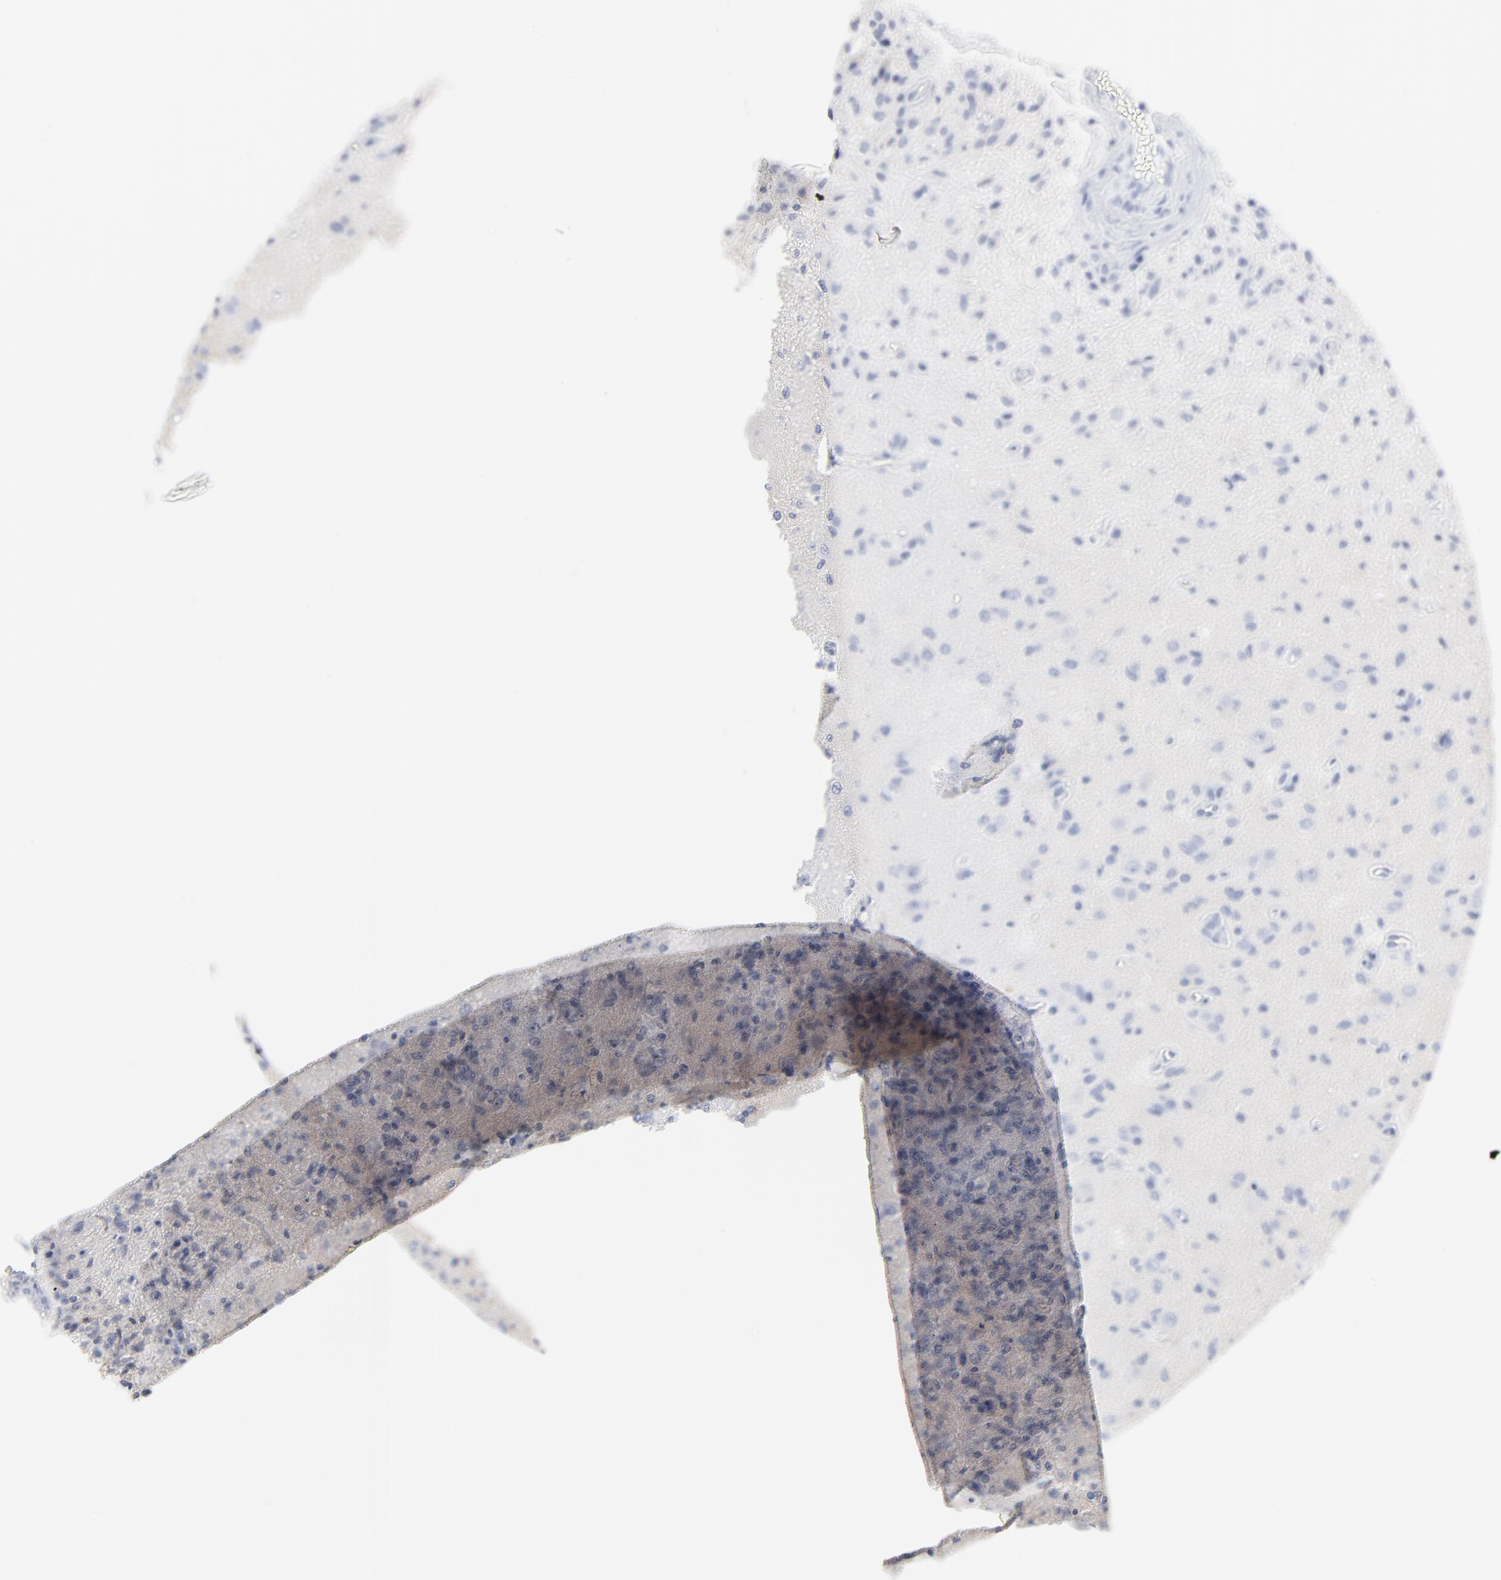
{"staining": {"intensity": "negative", "quantity": "none", "location": "none"}, "tissue": "glioma", "cell_type": "Tumor cells", "image_type": "cancer", "snomed": [{"axis": "morphology", "description": "Normal tissue, NOS"}, {"axis": "morphology", "description": "Glioma, malignant, High grade"}, {"axis": "topography", "description": "Cerebral cortex"}], "caption": "A high-resolution image shows IHC staining of malignant glioma (high-grade), which reveals no significant positivity in tumor cells.", "gene": "AGTR1", "patient": {"sex": "male", "age": 77}}